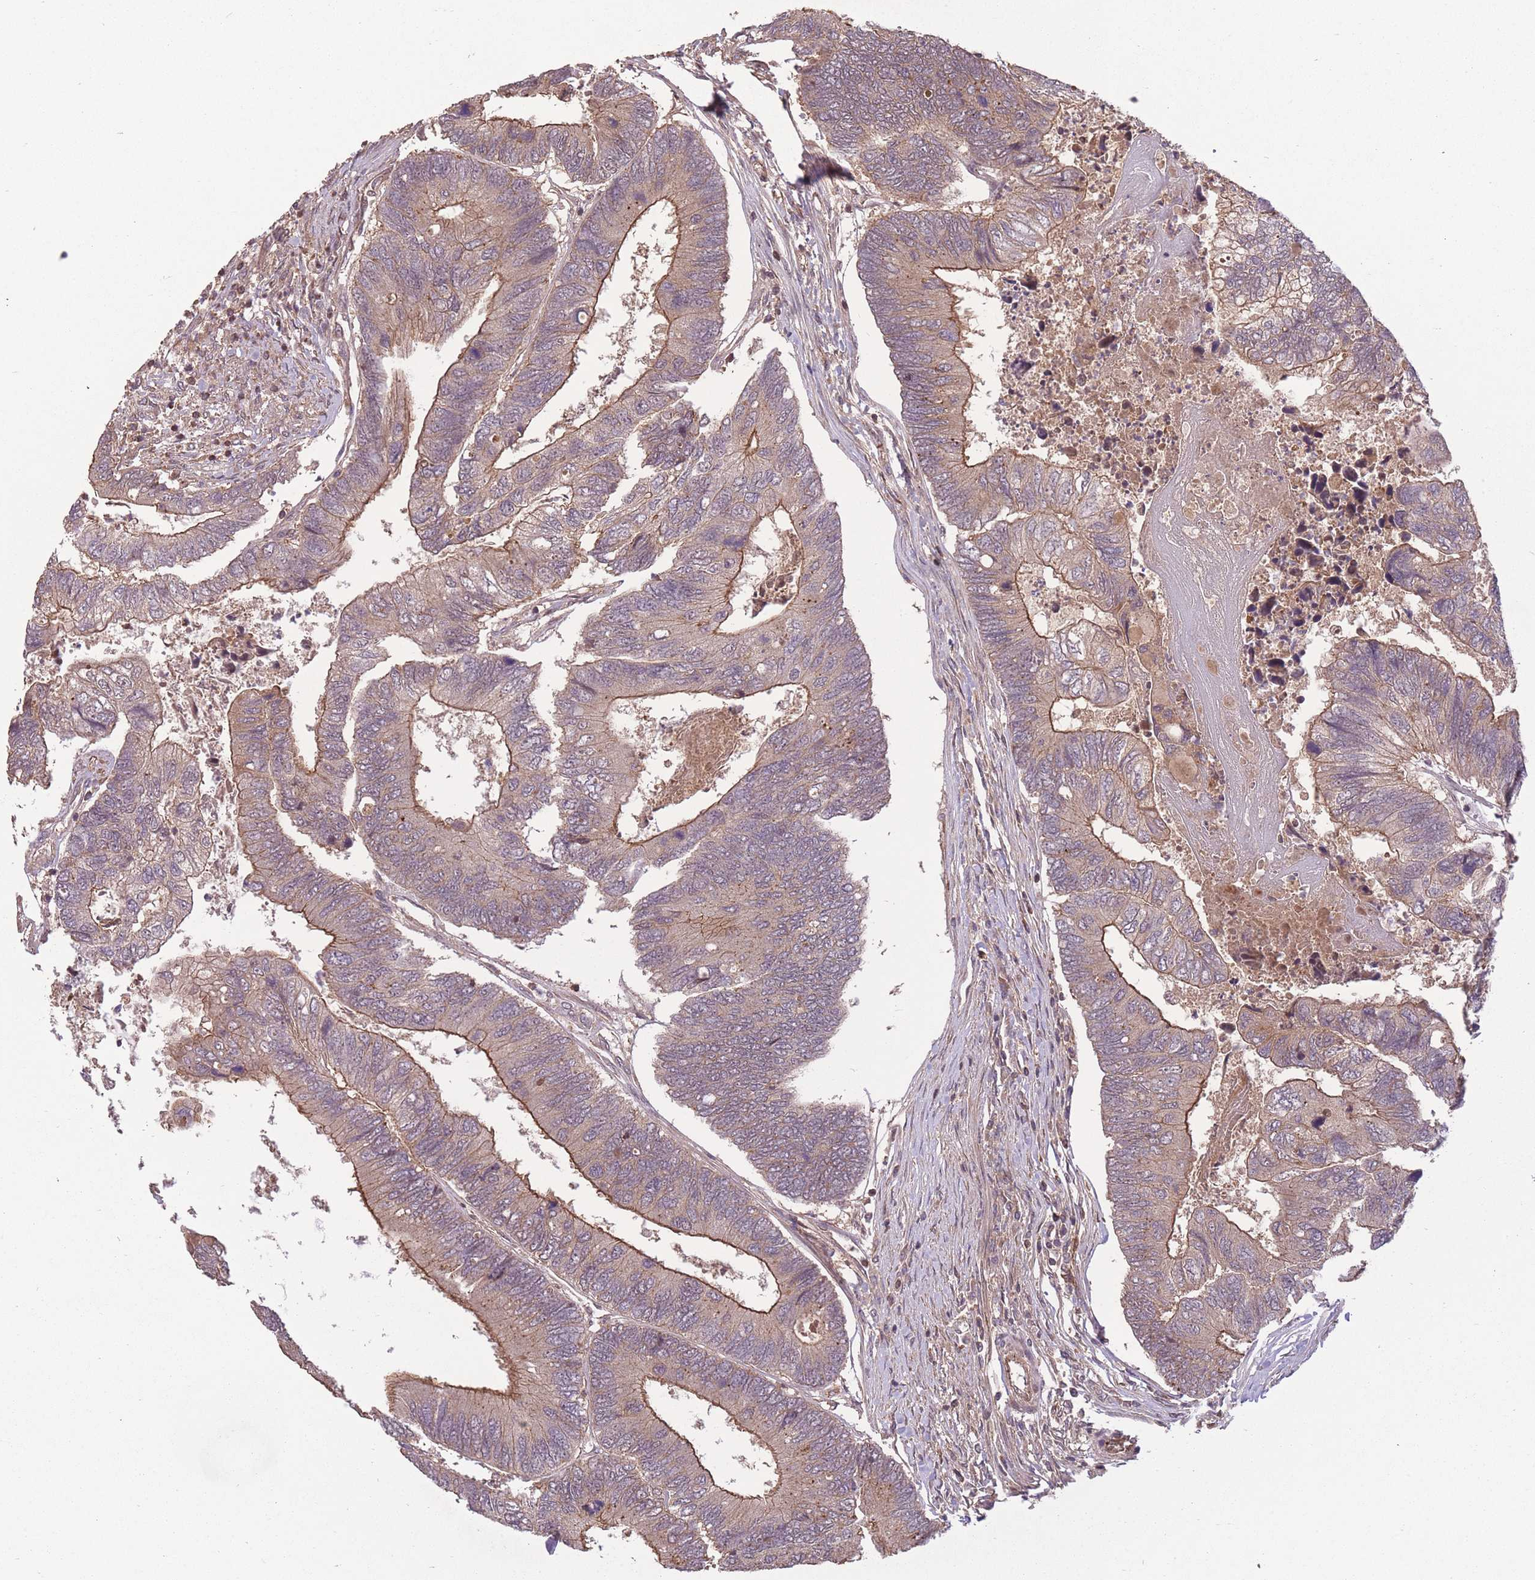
{"staining": {"intensity": "moderate", "quantity": "25%-75%", "location": "cytoplasmic/membranous"}, "tissue": "colorectal cancer", "cell_type": "Tumor cells", "image_type": "cancer", "snomed": [{"axis": "morphology", "description": "Adenocarcinoma, NOS"}, {"axis": "topography", "description": "Colon"}], "caption": "An immunohistochemistry histopathology image of tumor tissue is shown. Protein staining in brown shows moderate cytoplasmic/membranous positivity in colorectal cancer within tumor cells.", "gene": "POLR3F", "patient": {"sex": "female", "age": 67}}